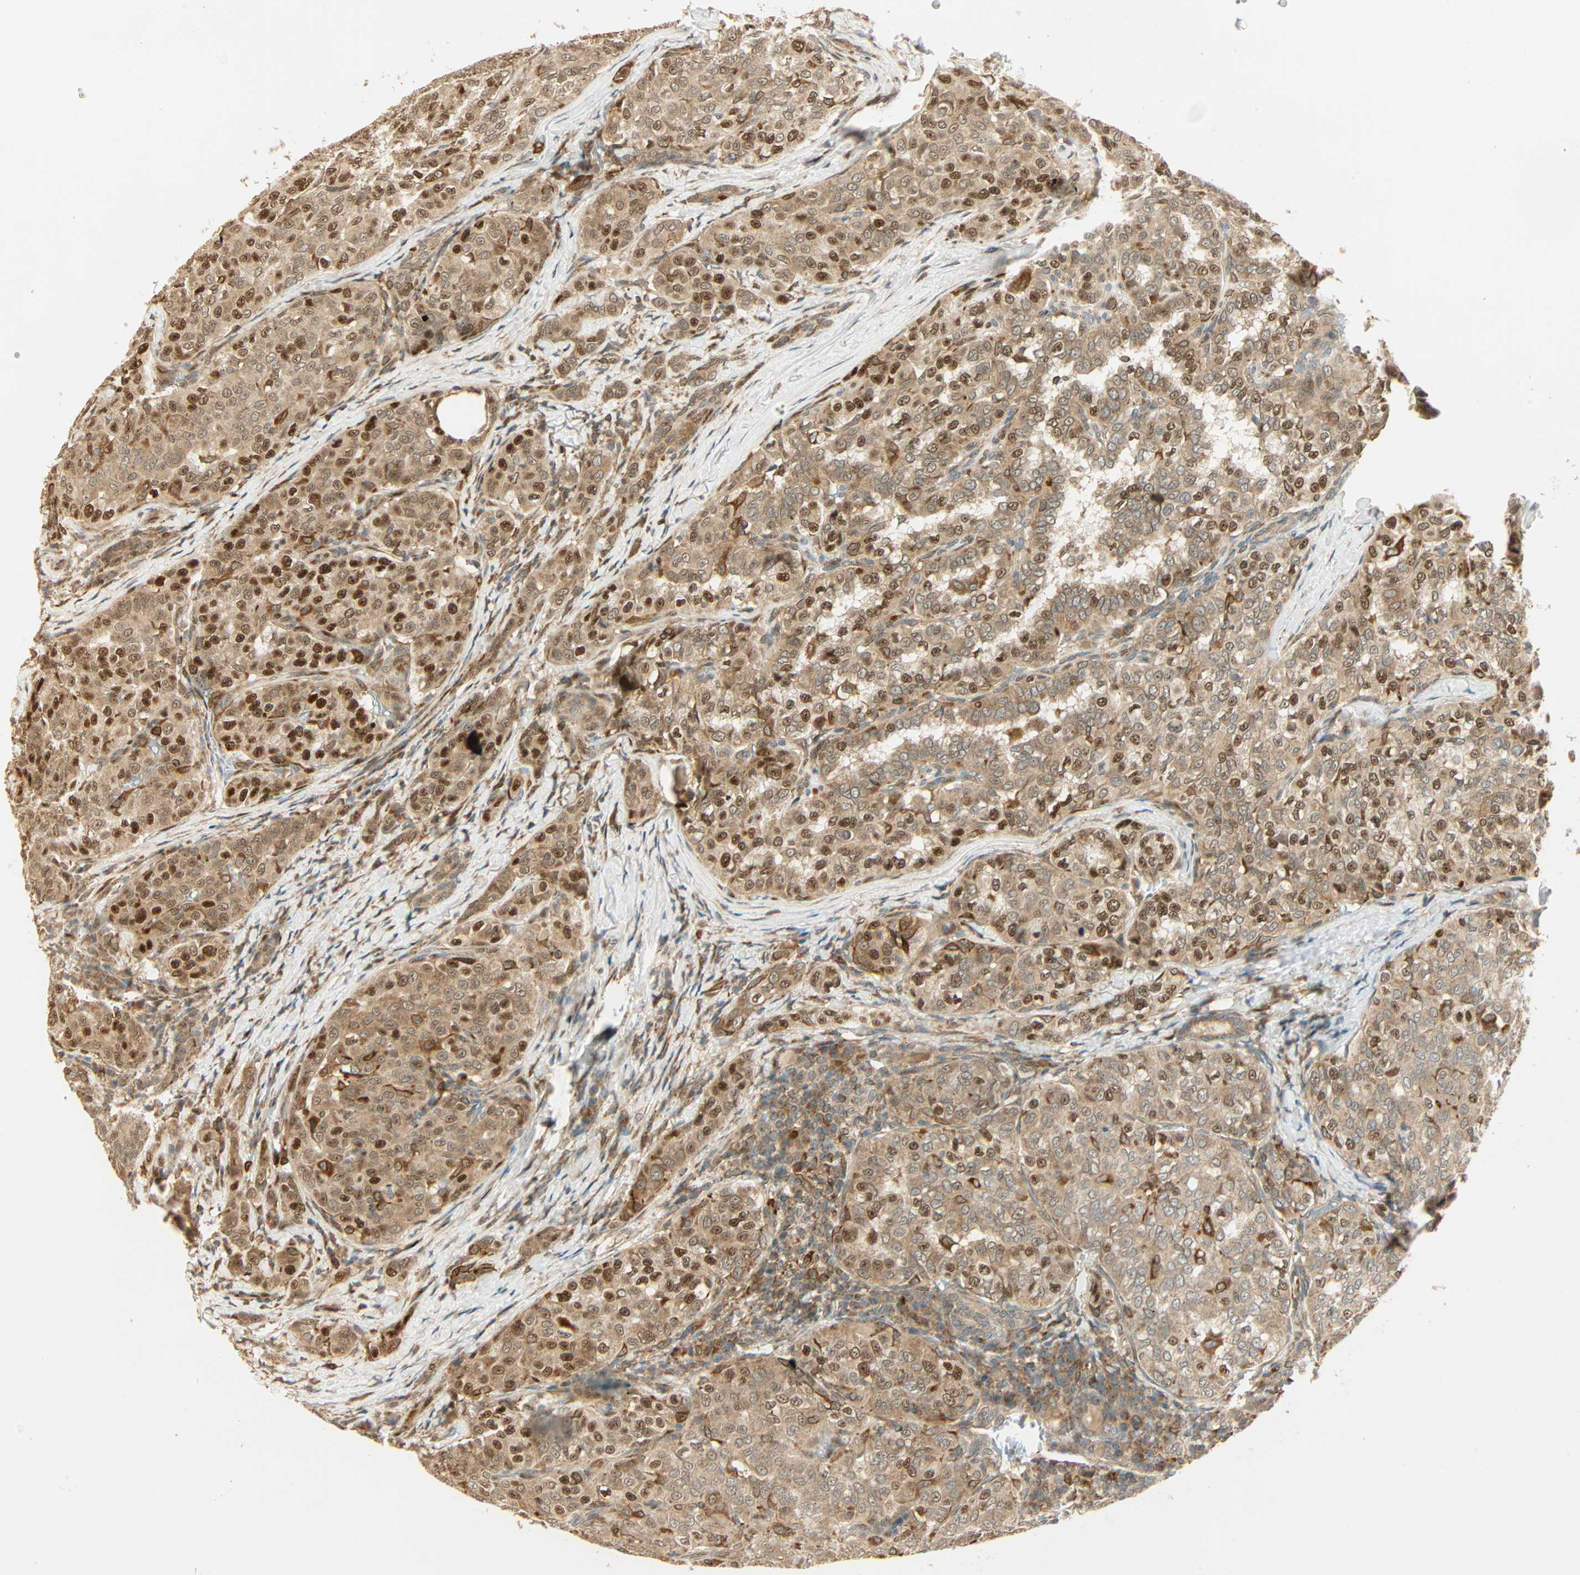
{"staining": {"intensity": "strong", "quantity": ">75%", "location": "cytoplasmic/membranous,nuclear"}, "tissue": "thyroid cancer", "cell_type": "Tumor cells", "image_type": "cancer", "snomed": [{"axis": "morphology", "description": "Normal tissue, NOS"}, {"axis": "morphology", "description": "Papillary adenocarcinoma, NOS"}, {"axis": "topography", "description": "Thyroid gland"}], "caption": "A high amount of strong cytoplasmic/membranous and nuclear staining is identified in about >75% of tumor cells in papillary adenocarcinoma (thyroid) tissue.", "gene": "PNPLA6", "patient": {"sex": "female", "age": 30}}